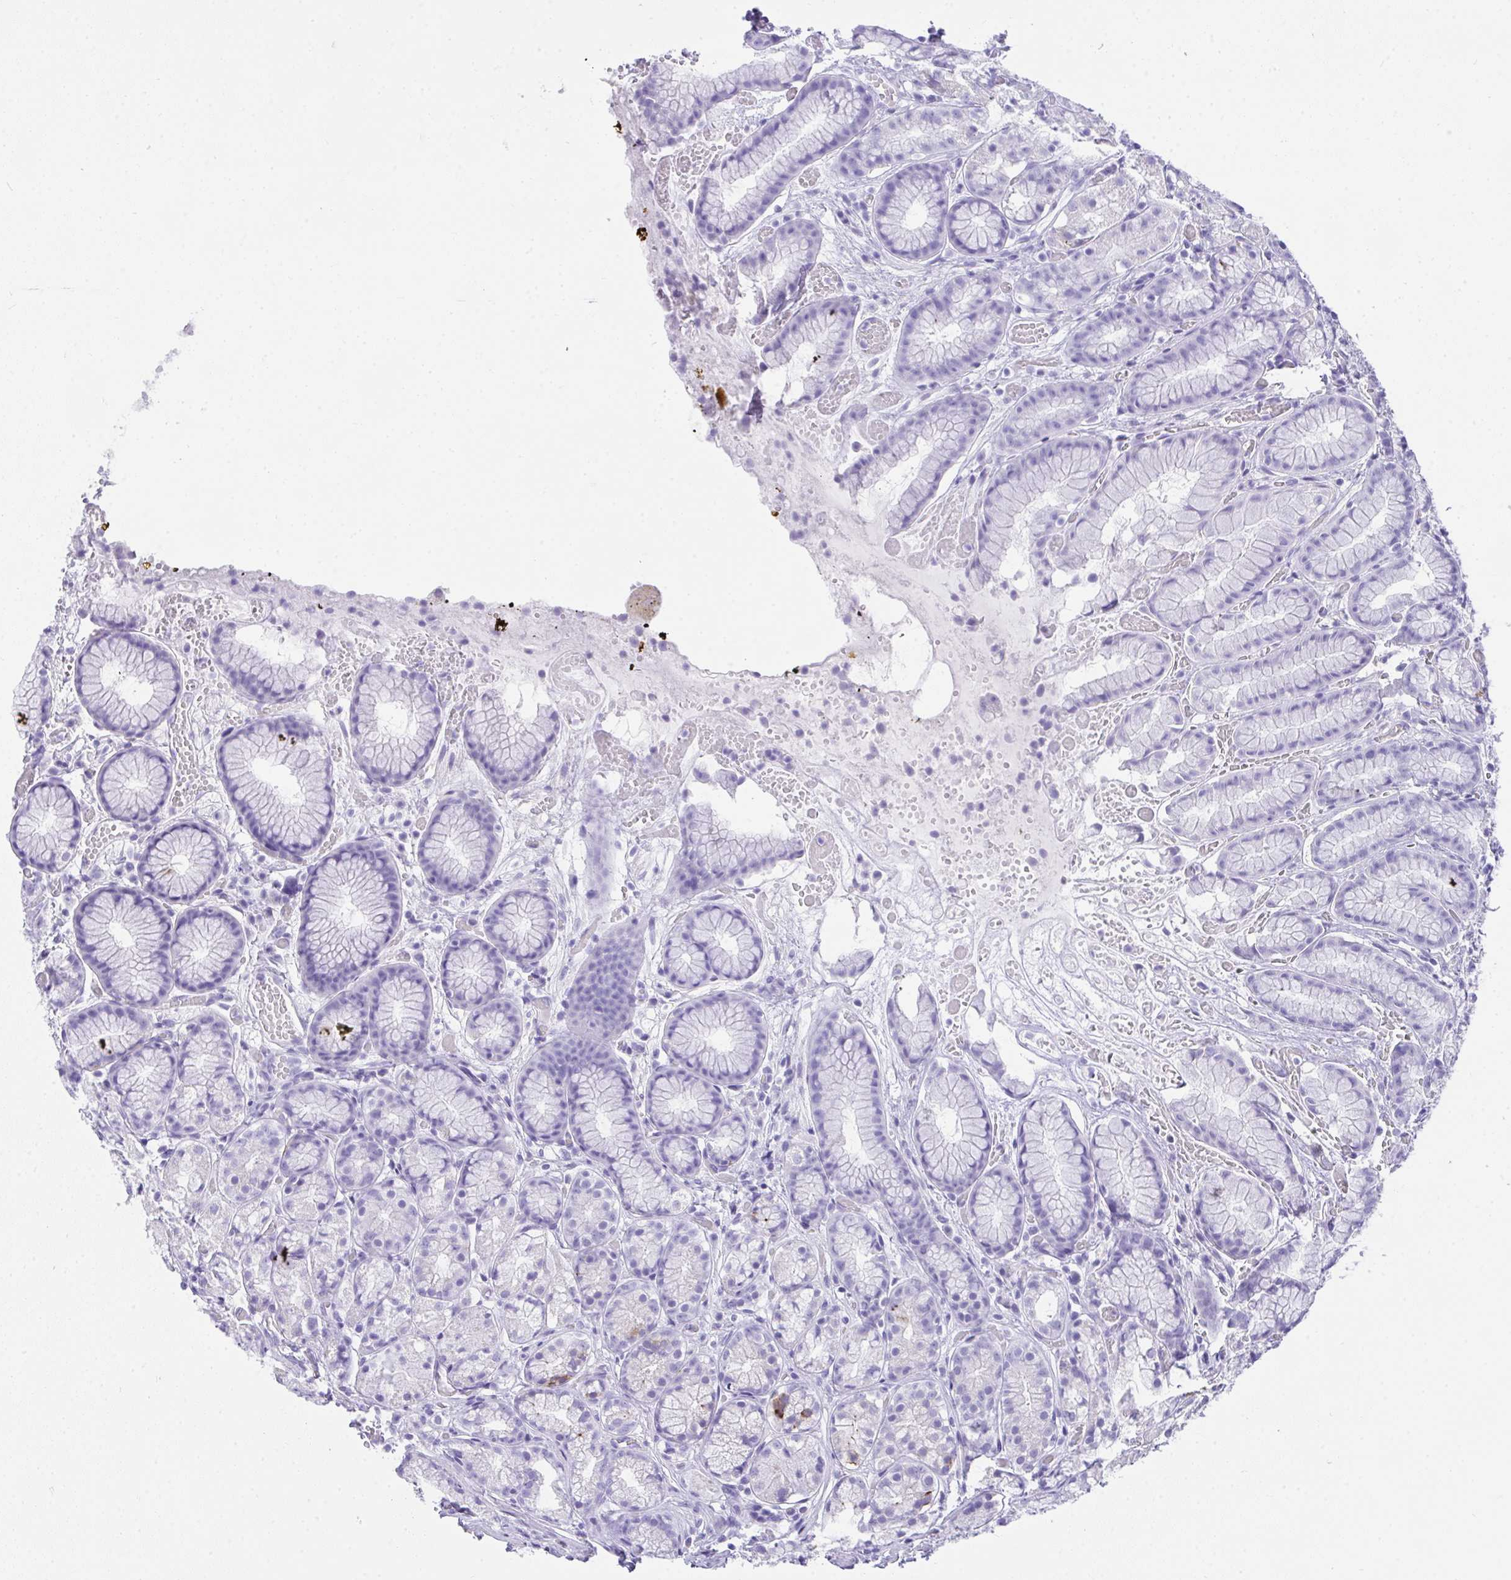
{"staining": {"intensity": "moderate", "quantity": "<25%", "location": "cytoplasmic/membranous"}, "tissue": "stomach", "cell_type": "Glandular cells", "image_type": "normal", "snomed": [{"axis": "morphology", "description": "Normal tissue, NOS"}, {"axis": "topography", "description": "Smooth muscle"}, {"axis": "topography", "description": "Stomach"}], "caption": "IHC (DAB) staining of unremarkable stomach demonstrates moderate cytoplasmic/membranous protein expression in approximately <25% of glandular cells. (DAB (3,3'-diaminobenzidine) = brown stain, brightfield microscopy at high magnification).", "gene": "AVIL", "patient": {"sex": "male", "age": 70}}